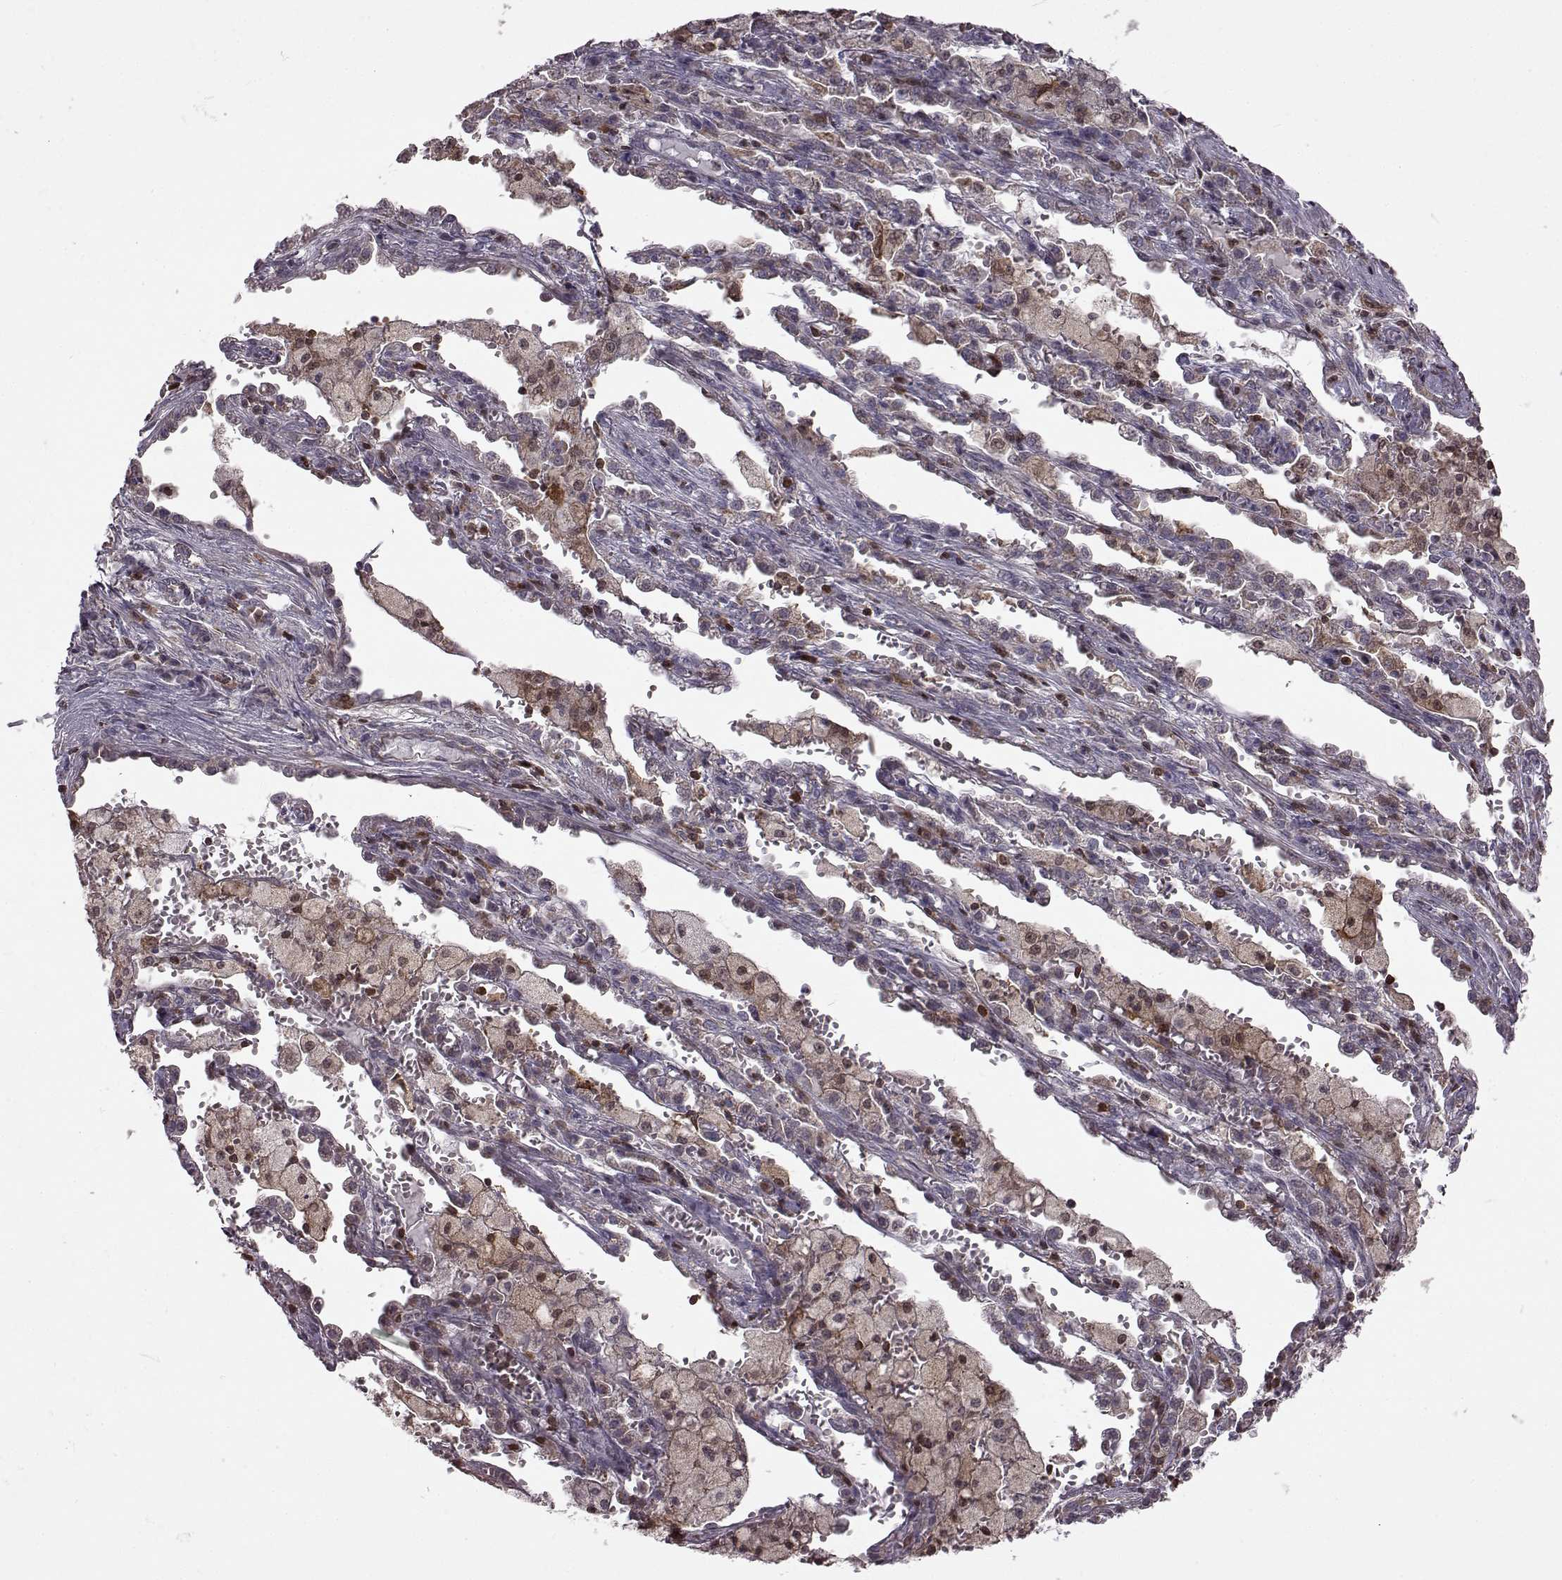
{"staining": {"intensity": "negative", "quantity": "none", "location": "none"}, "tissue": "lung cancer", "cell_type": "Tumor cells", "image_type": "cancer", "snomed": [{"axis": "morphology", "description": "Adenocarcinoma, NOS"}, {"axis": "topography", "description": "Lung"}], "caption": "Lung cancer was stained to show a protein in brown. There is no significant expression in tumor cells.", "gene": "DOK2", "patient": {"sex": "male", "age": 57}}